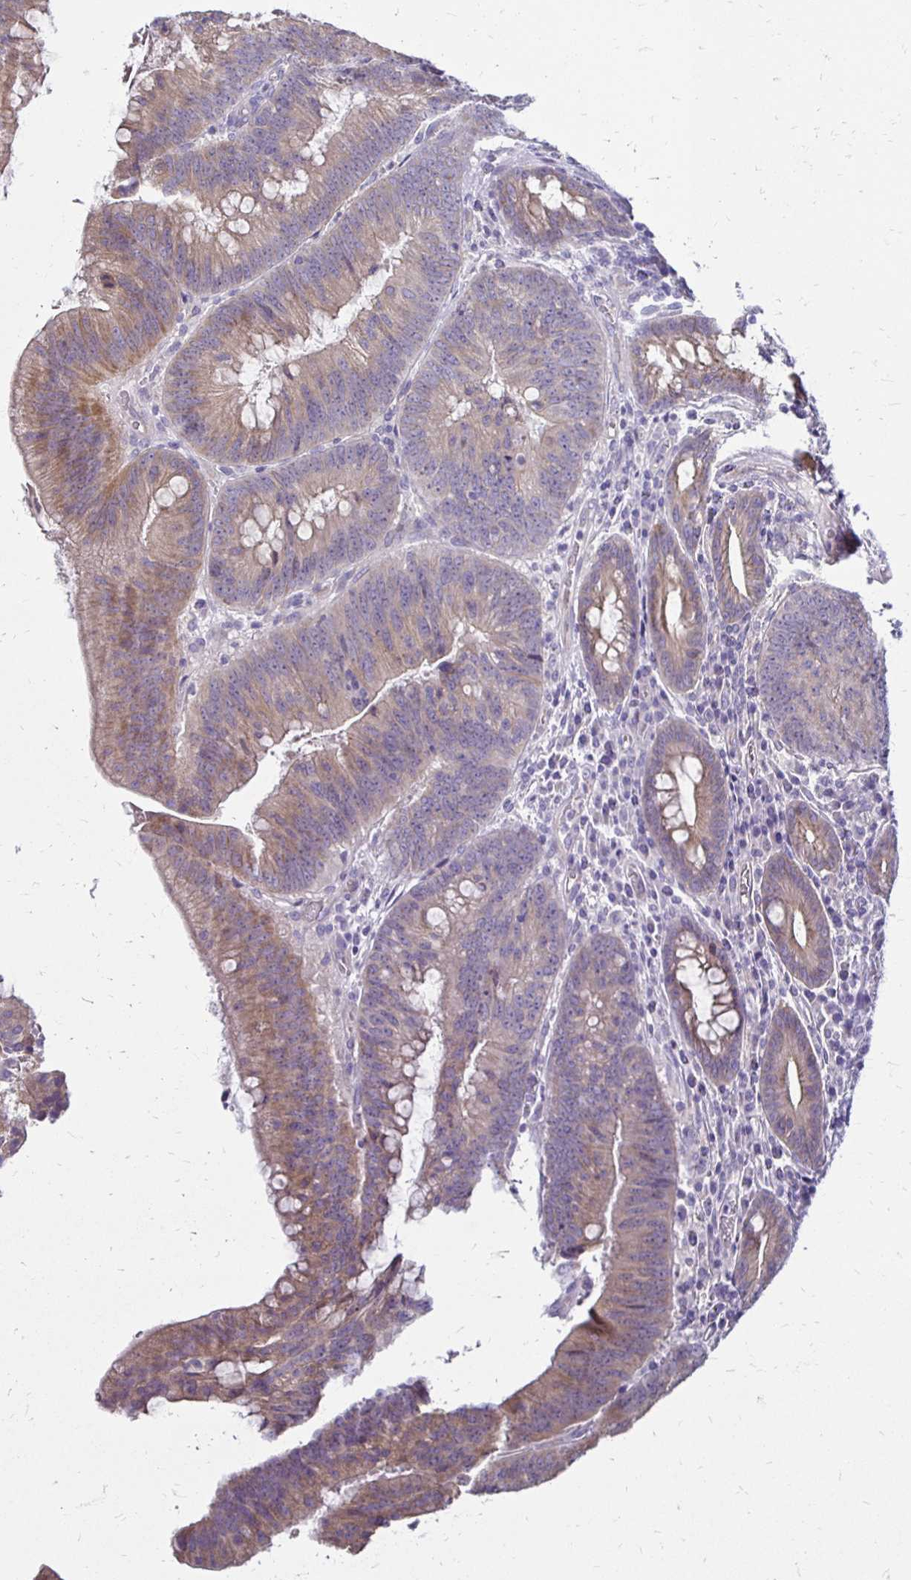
{"staining": {"intensity": "weak", "quantity": "25%-75%", "location": "cytoplasmic/membranous"}, "tissue": "colorectal cancer", "cell_type": "Tumor cells", "image_type": "cancer", "snomed": [{"axis": "morphology", "description": "Adenocarcinoma, NOS"}, {"axis": "topography", "description": "Colon"}], "caption": "Colorectal cancer stained with immunohistochemistry reveals weak cytoplasmic/membranous expression in approximately 25%-75% of tumor cells. The protein of interest is stained brown, and the nuclei are stained in blue (DAB IHC with brightfield microscopy, high magnification).", "gene": "KATNBL1", "patient": {"sex": "female", "age": 87}}